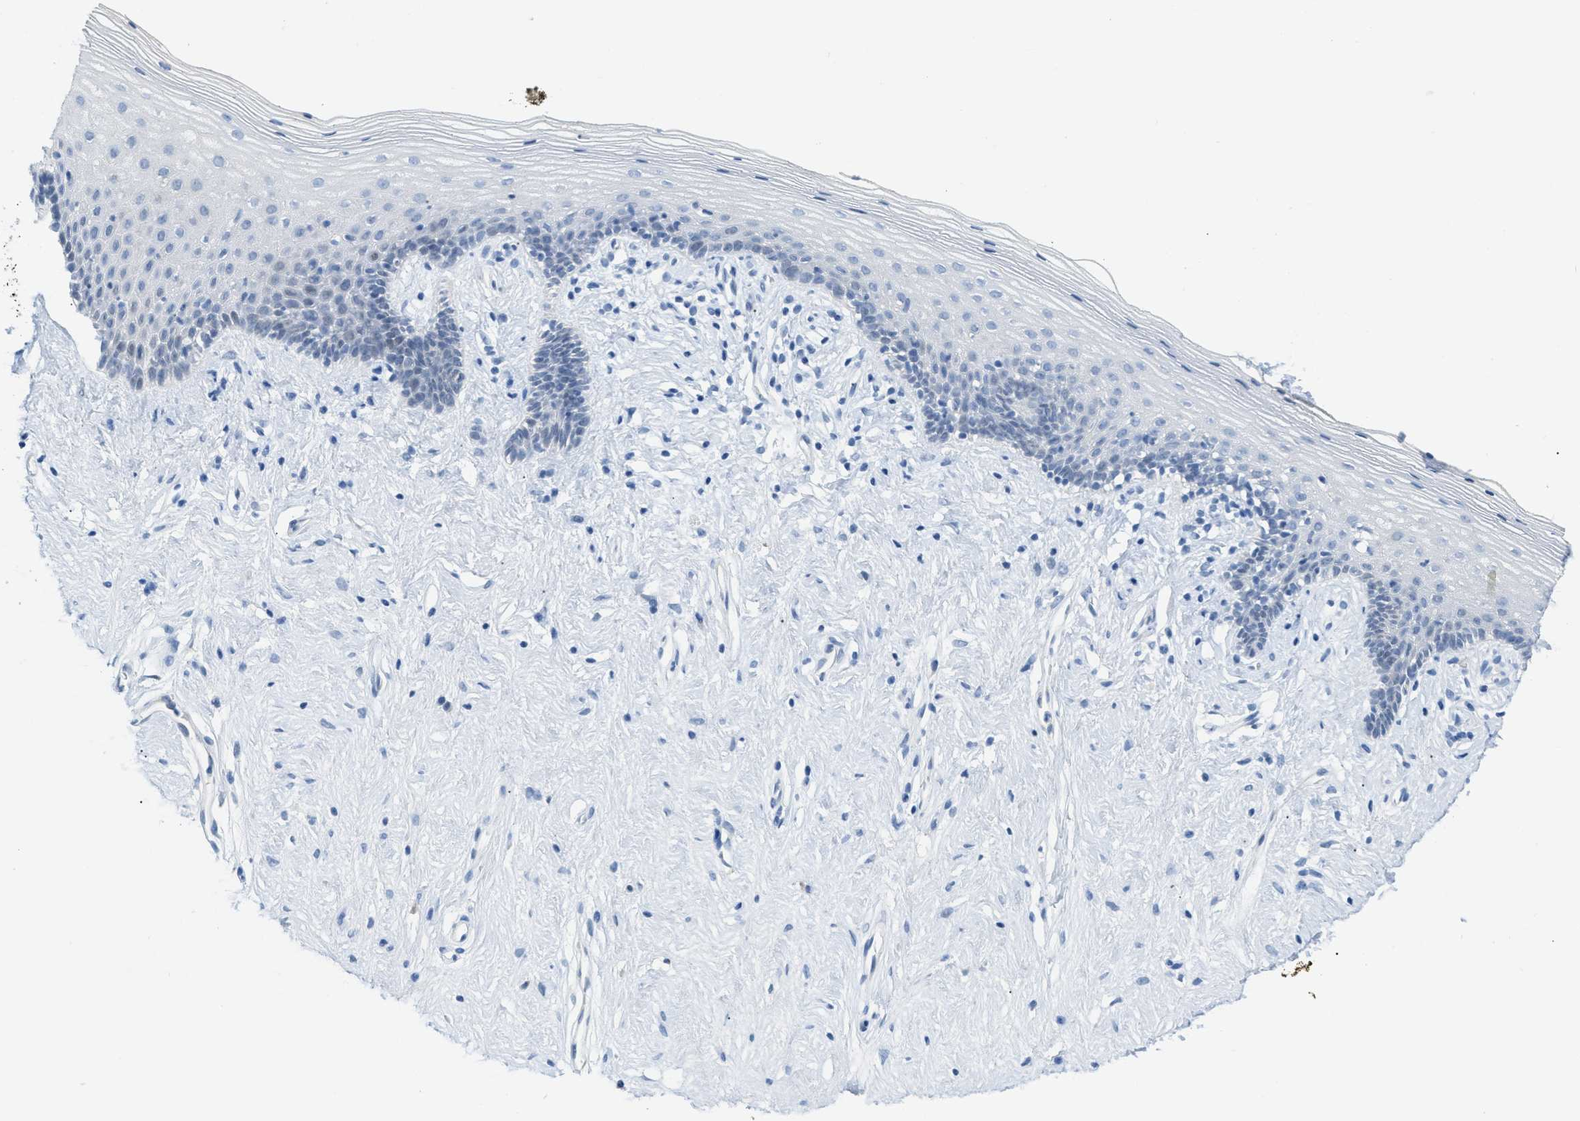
{"staining": {"intensity": "negative", "quantity": "none", "location": "none"}, "tissue": "vagina", "cell_type": "Squamous epithelial cells", "image_type": "normal", "snomed": [{"axis": "morphology", "description": "Normal tissue, NOS"}, {"axis": "topography", "description": "Vagina"}], "caption": "This is a photomicrograph of immunohistochemistry (IHC) staining of unremarkable vagina, which shows no positivity in squamous epithelial cells.", "gene": "HSF2", "patient": {"sex": "female", "age": 44}}